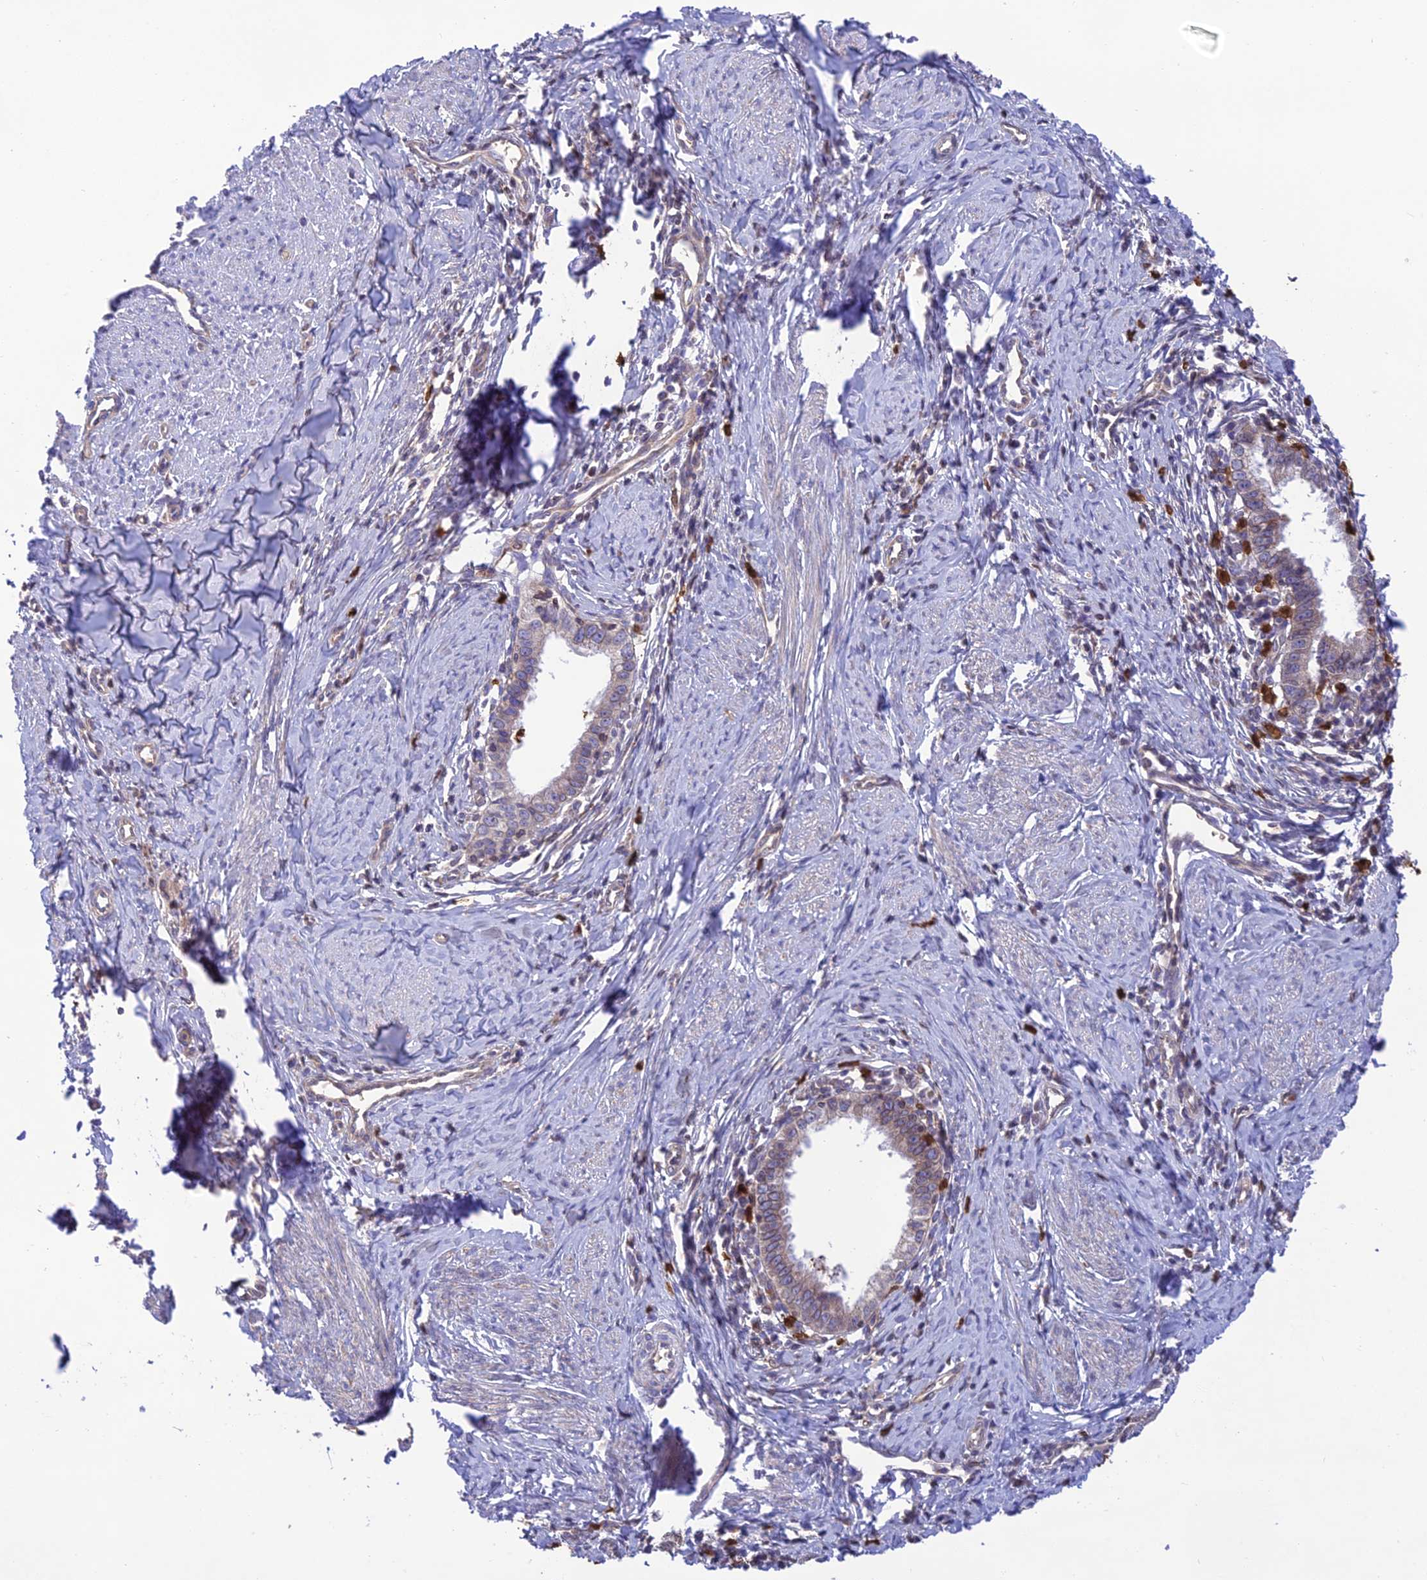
{"staining": {"intensity": "weak", "quantity": "25%-75%", "location": "cytoplasmic/membranous"}, "tissue": "cervical cancer", "cell_type": "Tumor cells", "image_type": "cancer", "snomed": [{"axis": "morphology", "description": "Adenocarcinoma, NOS"}, {"axis": "topography", "description": "Cervix"}], "caption": "An image of human cervical adenocarcinoma stained for a protein exhibits weak cytoplasmic/membranous brown staining in tumor cells.", "gene": "PKHD1L1", "patient": {"sex": "female", "age": 36}}